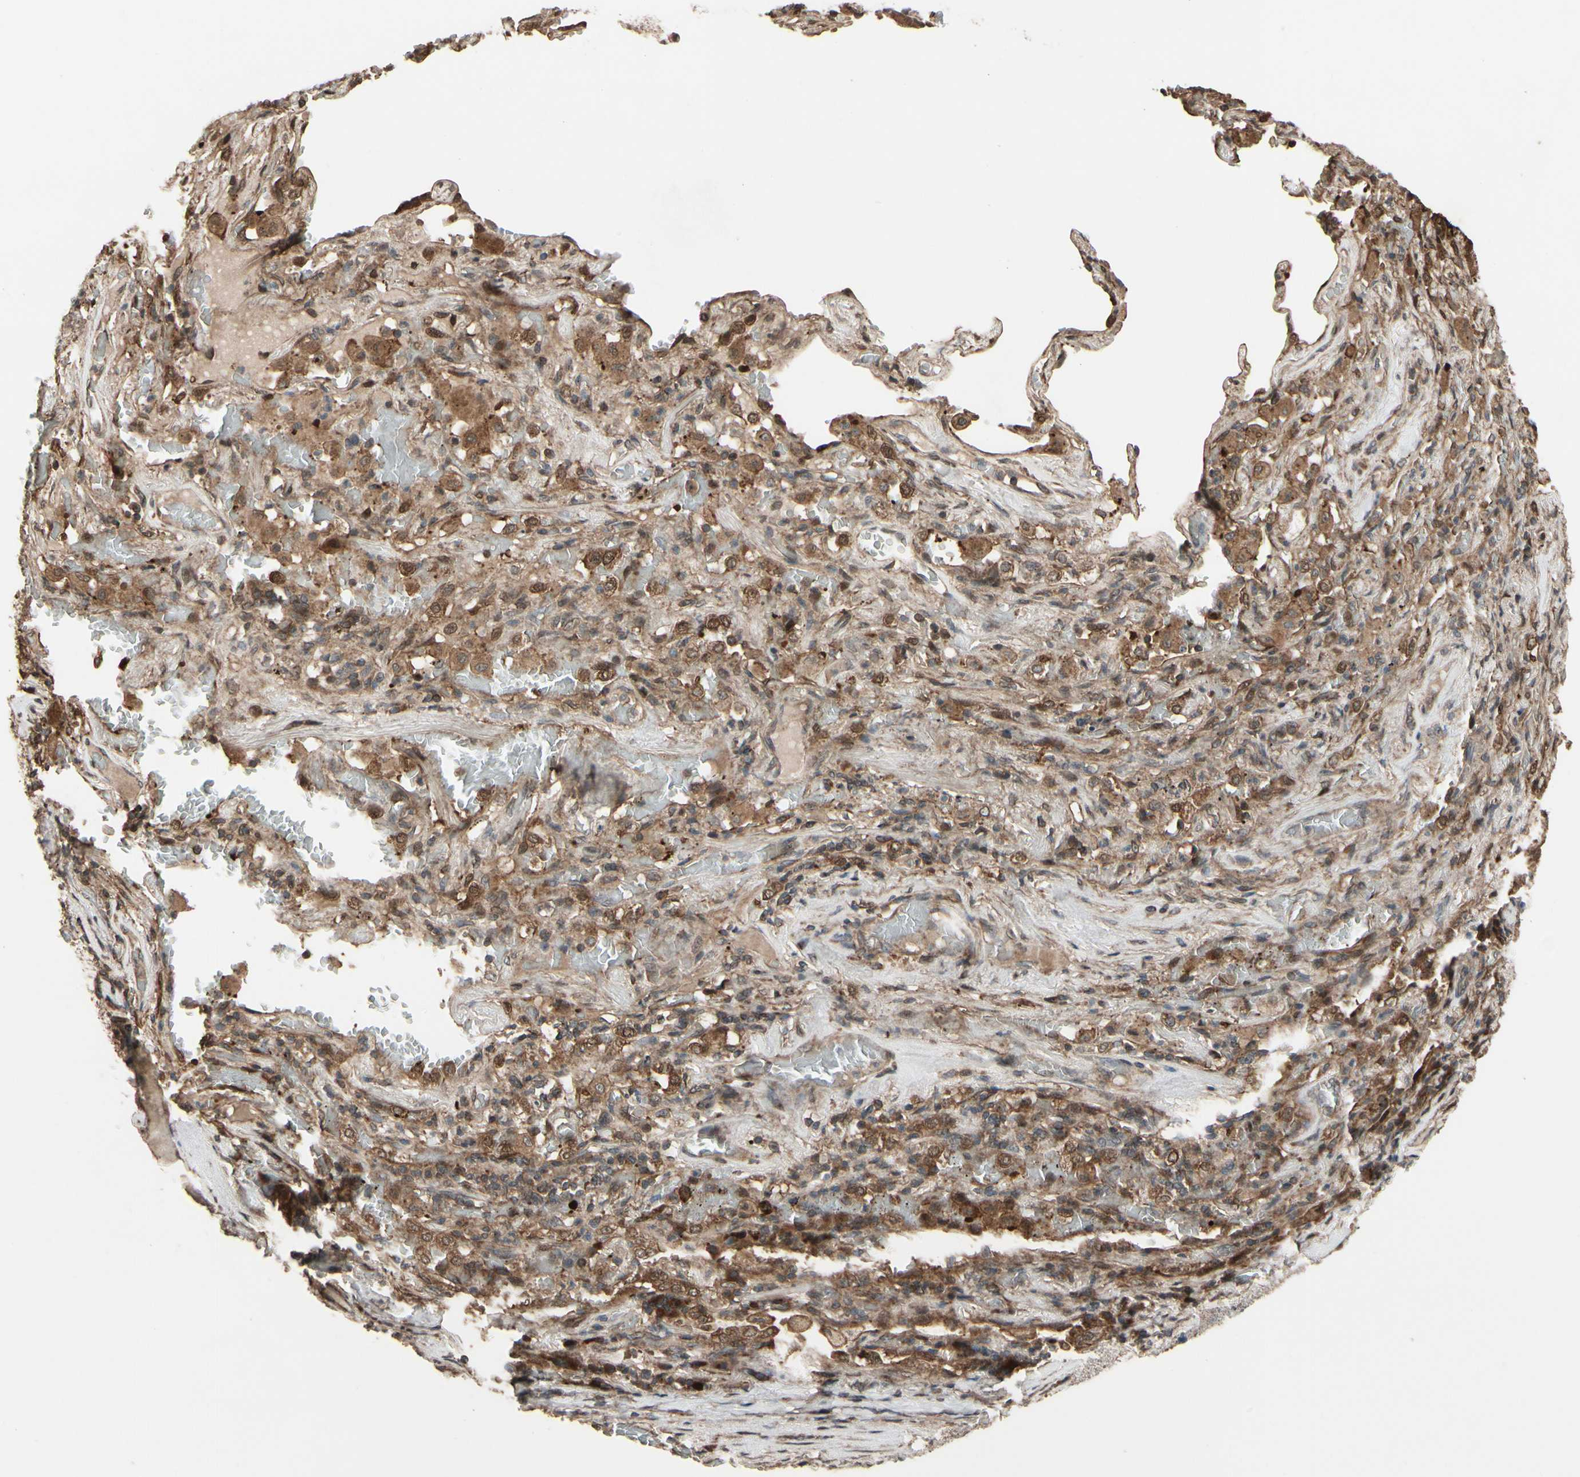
{"staining": {"intensity": "moderate", "quantity": "<25%", "location": "cytoplasmic/membranous"}, "tissue": "lung cancer", "cell_type": "Tumor cells", "image_type": "cancer", "snomed": [{"axis": "morphology", "description": "Squamous cell carcinoma, NOS"}, {"axis": "topography", "description": "Lung"}], "caption": "Protein expression analysis of lung cancer (squamous cell carcinoma) exhibits moderate cytoplasmic/membranous expression in about <25% of tumor cells.", "gene": "CSF1R", "patient": {"sex": "male", "age": 57}}